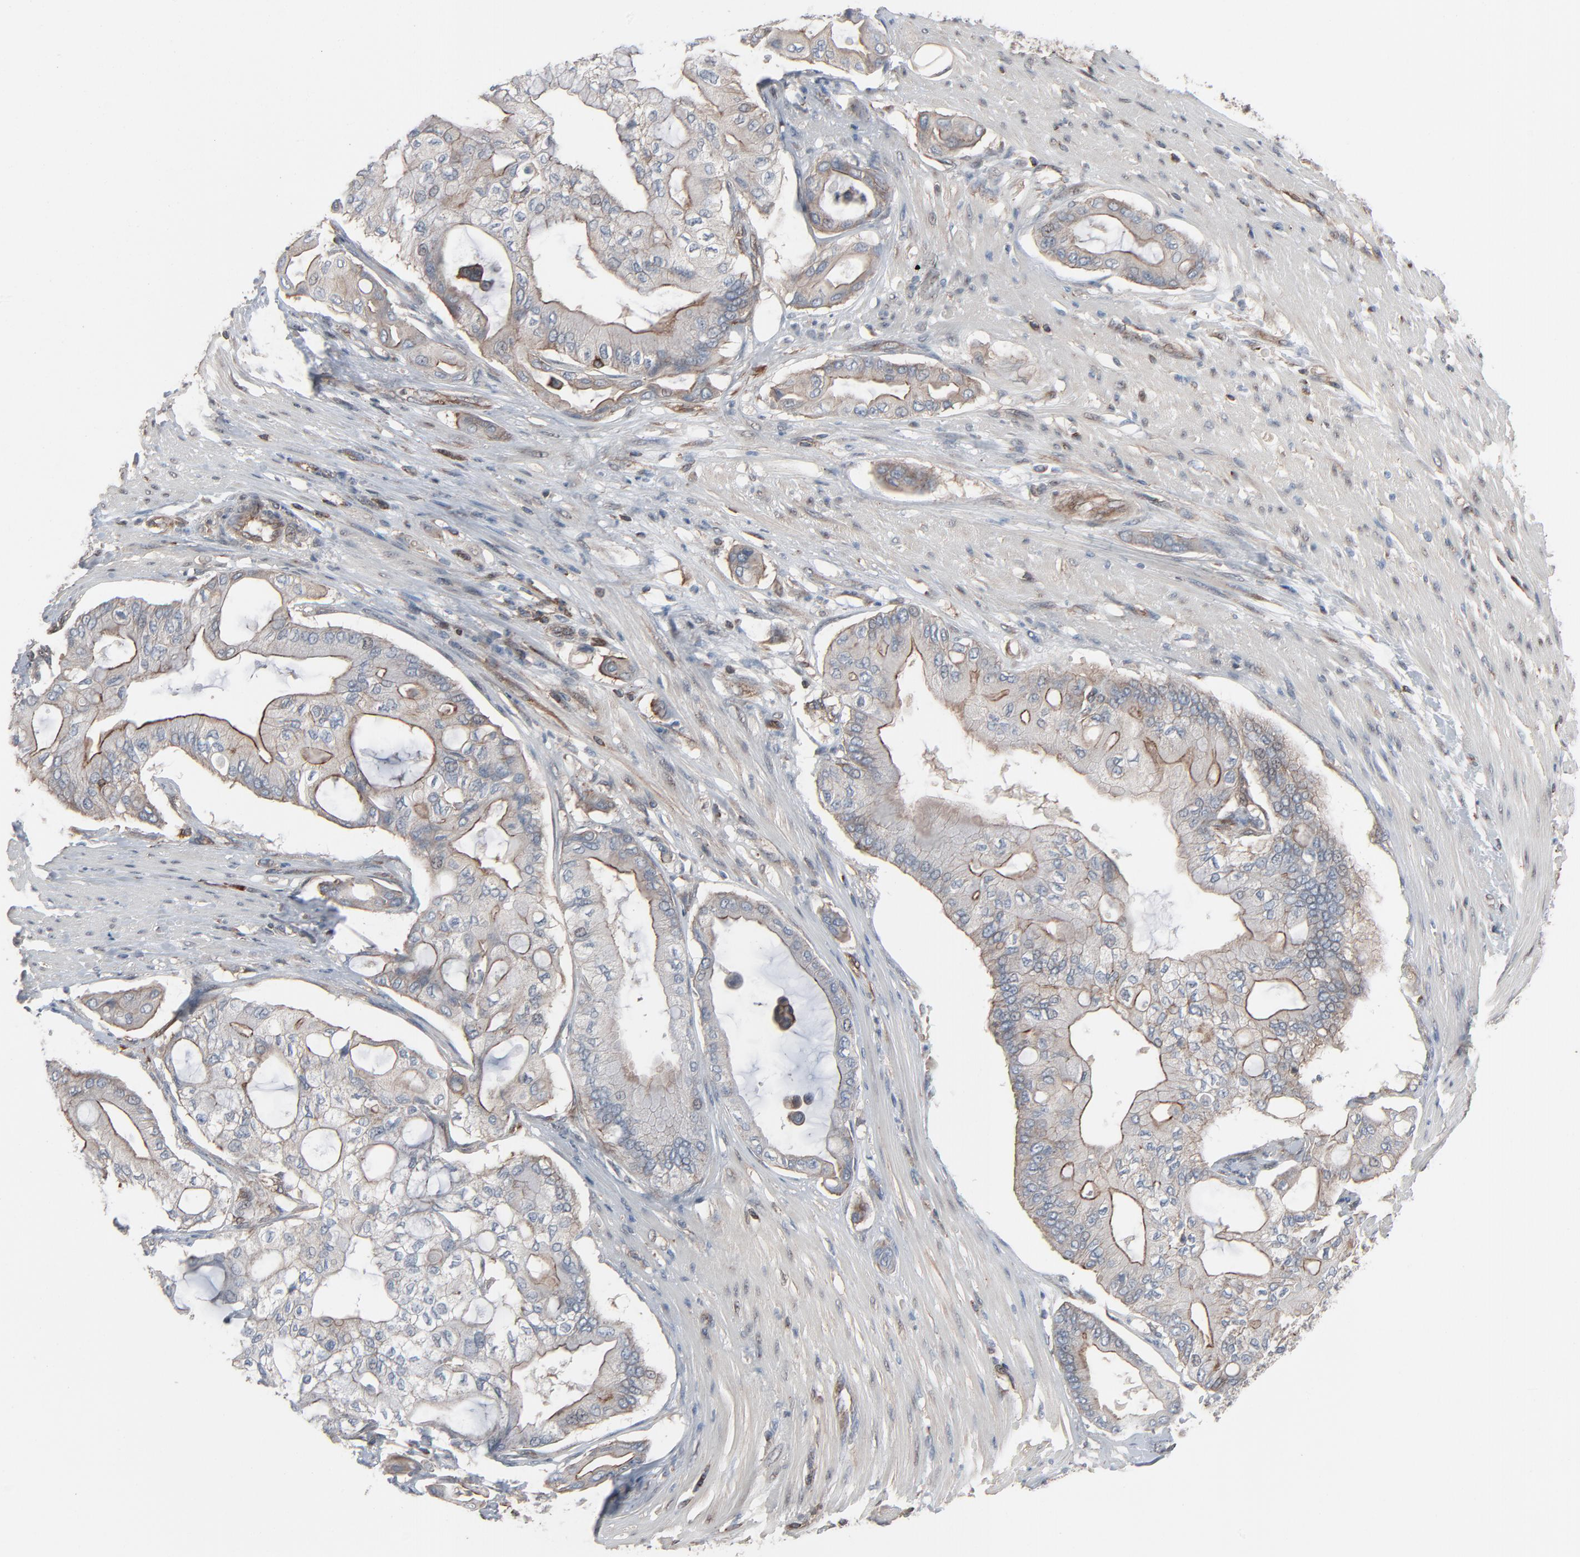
{"staining": {"intensity": "weak", "quantity": "<25%", "location": "cytoplasmic/membranous"}, "tissue": "pancreatic cancer", "cell_type": "Tumor cells", "image_type": "cancer", "snomed": [{"axis": "morphology", "description": "Adenocarcinoma, NOS"}, {"axis": "morphology", "description": "Adenocarcinoma, metastatic, NOS"}, {"axis": "topography", "description": "Lymph node"}, {"axis": "topography", "description": "Pancreas"}, {"axis": "topography", "description": "Duodenum"}], "caption": "This is an IHC micrograph of pancreatic cancer (adenocarcinoma). There is no positivity in tumor cells.", "gene": "OPTN", "patient": {"sex": "female", "age": 64}}